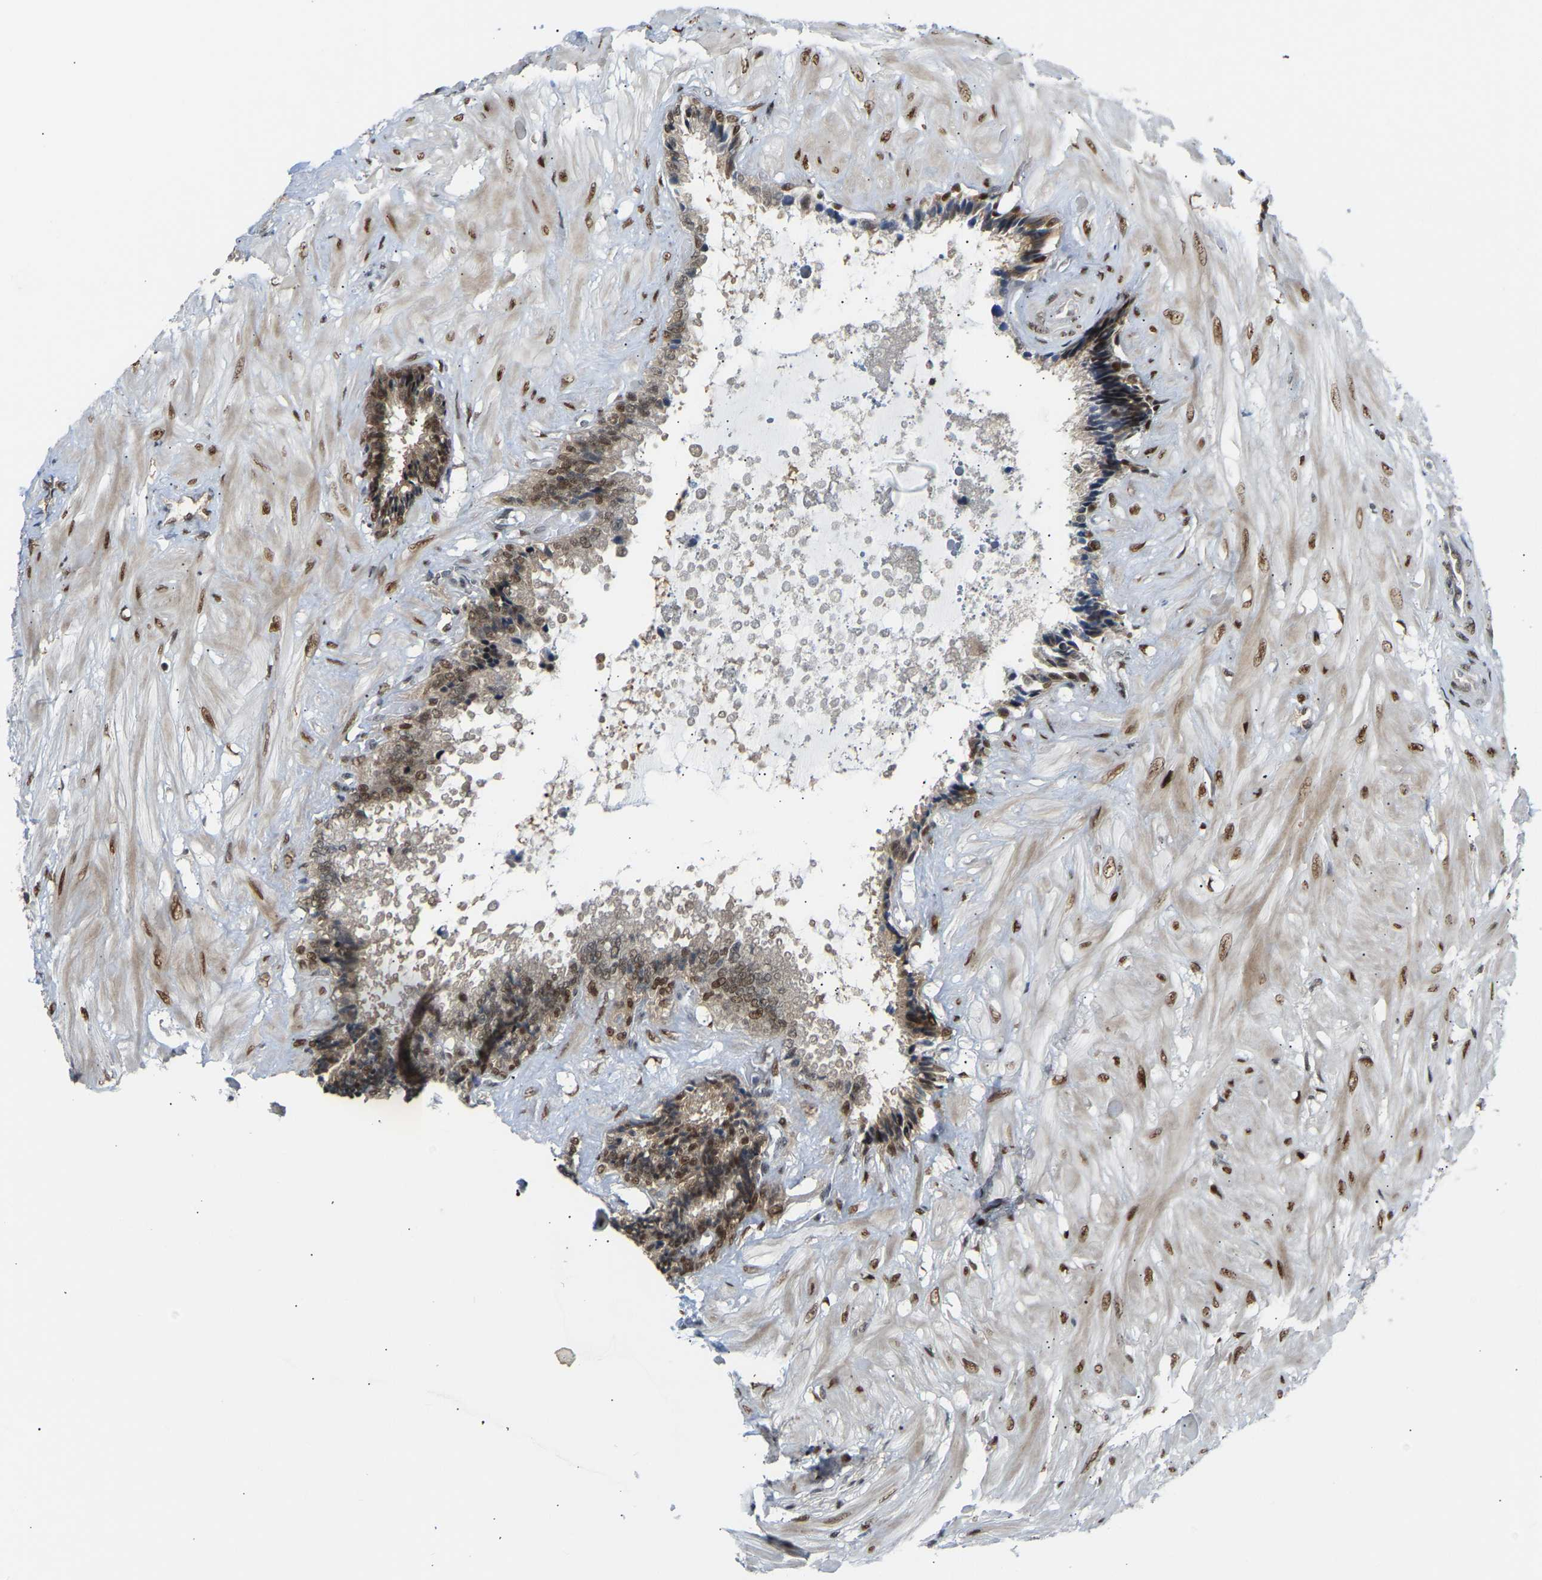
{"staining": {"intensity": "strong", "quantity": ">75%", "location": "nuclear"}, "tissue": "seminal vesicle", "cell_type": "Glandular cells", "image_type": "normal", "snomed": [{"axis": "morphology", "description": "Normal tissue, NOS"}, {"axis": "topography", "description": "Seminal veicle"}], "caption": "High-power microscopy captured an immunohistochemistry (IHC) photomicrograph of benign seminal vesicle, revealing strong nuclear expression in approximately >75% of glandular cells.", "gene": "SSBP2", "patient": {"sex": "male", "age": 46}}